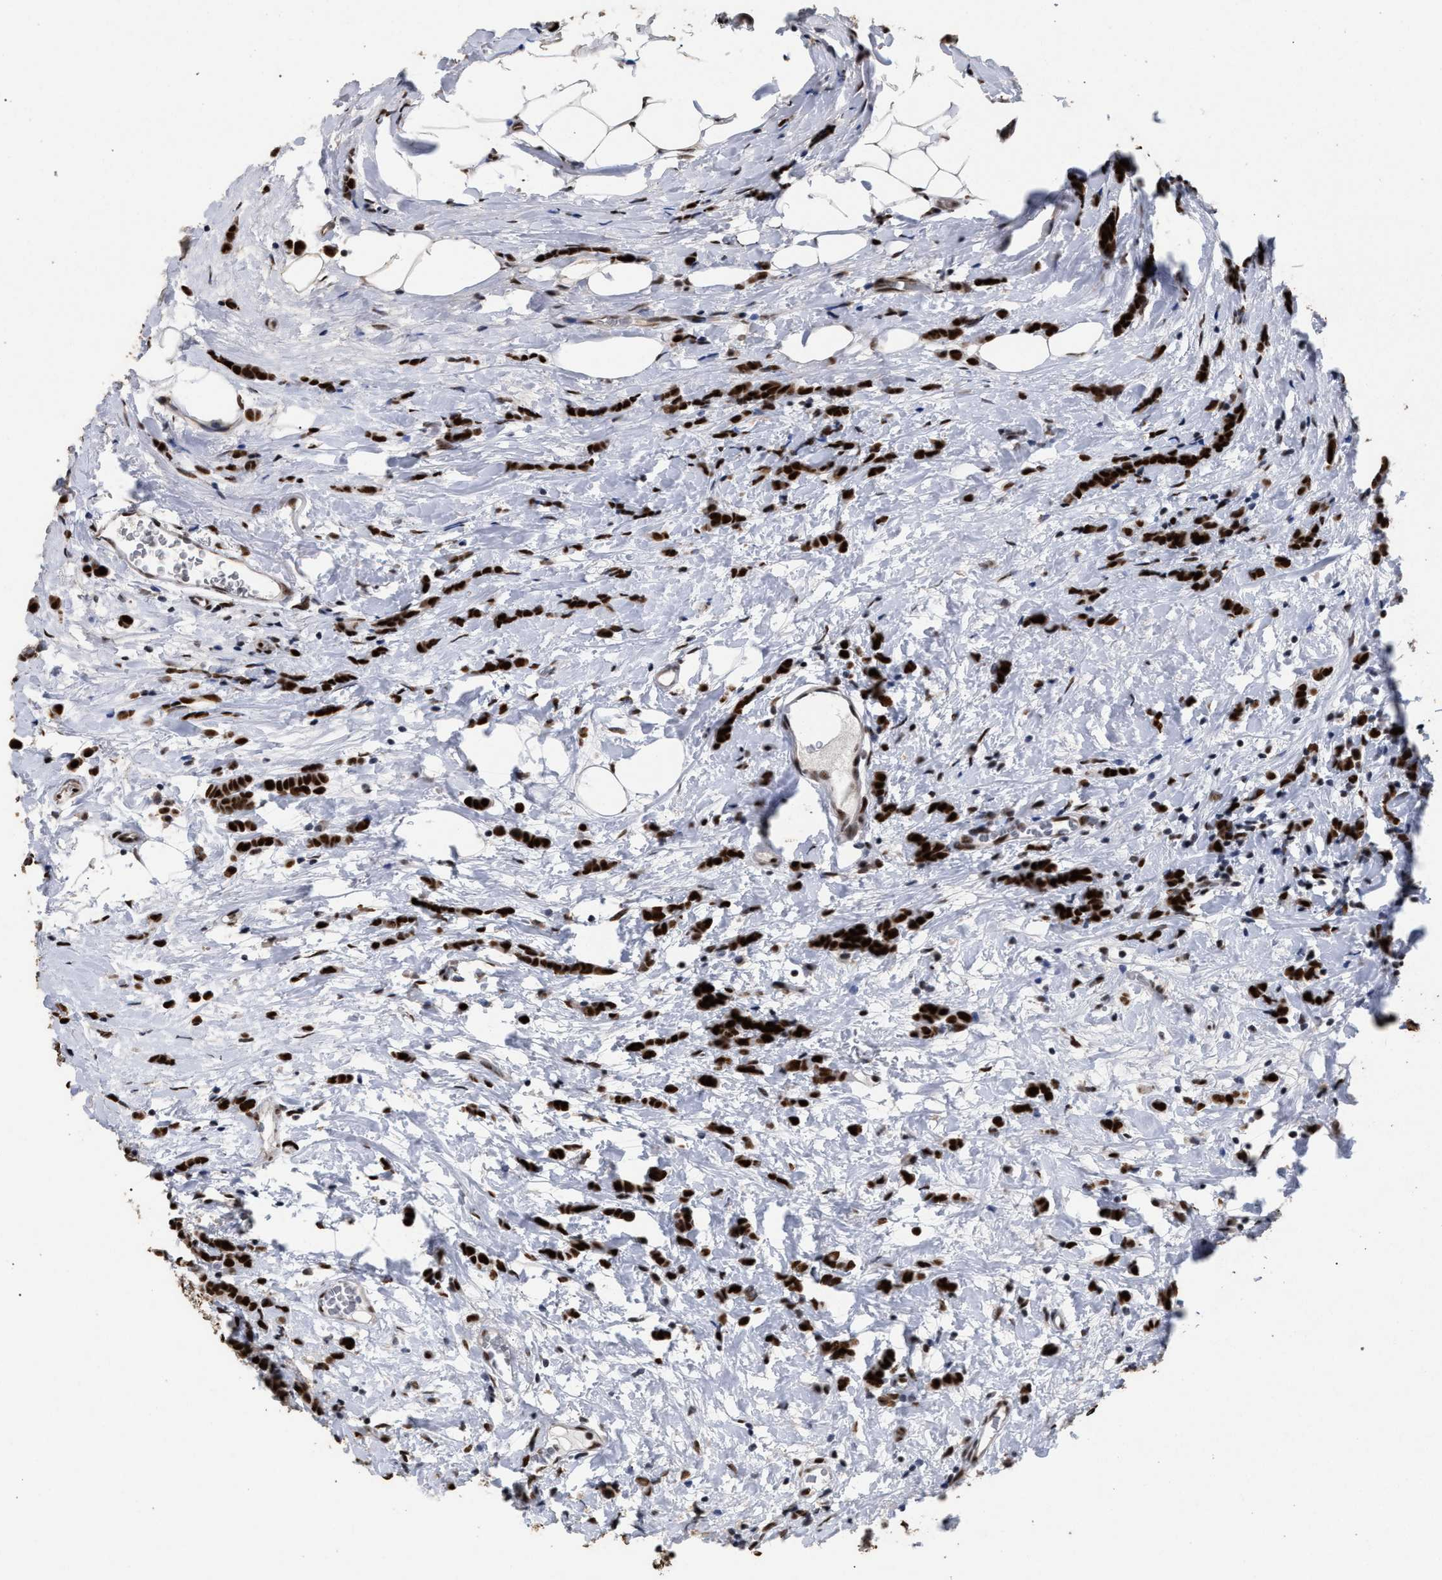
{"staining": {"intensity": "strong", "quantity": ">75%", "location": "nuclear"}, "tissue": "breast cancer", "cell_type": "Tumor cells", "image_type": "cancer", "snomed": [{"axis": "morphology", "description": "Lobular carcinoma"}, {"axis": "topography", "description": "Breast"}], "caption": "Human breast cancer (lobular carcinoma) stained with a protein marker reveals strong staining in tumor cells.", "gene": "TP53BP1", "patient": {"sex": "female", "age": 60}}